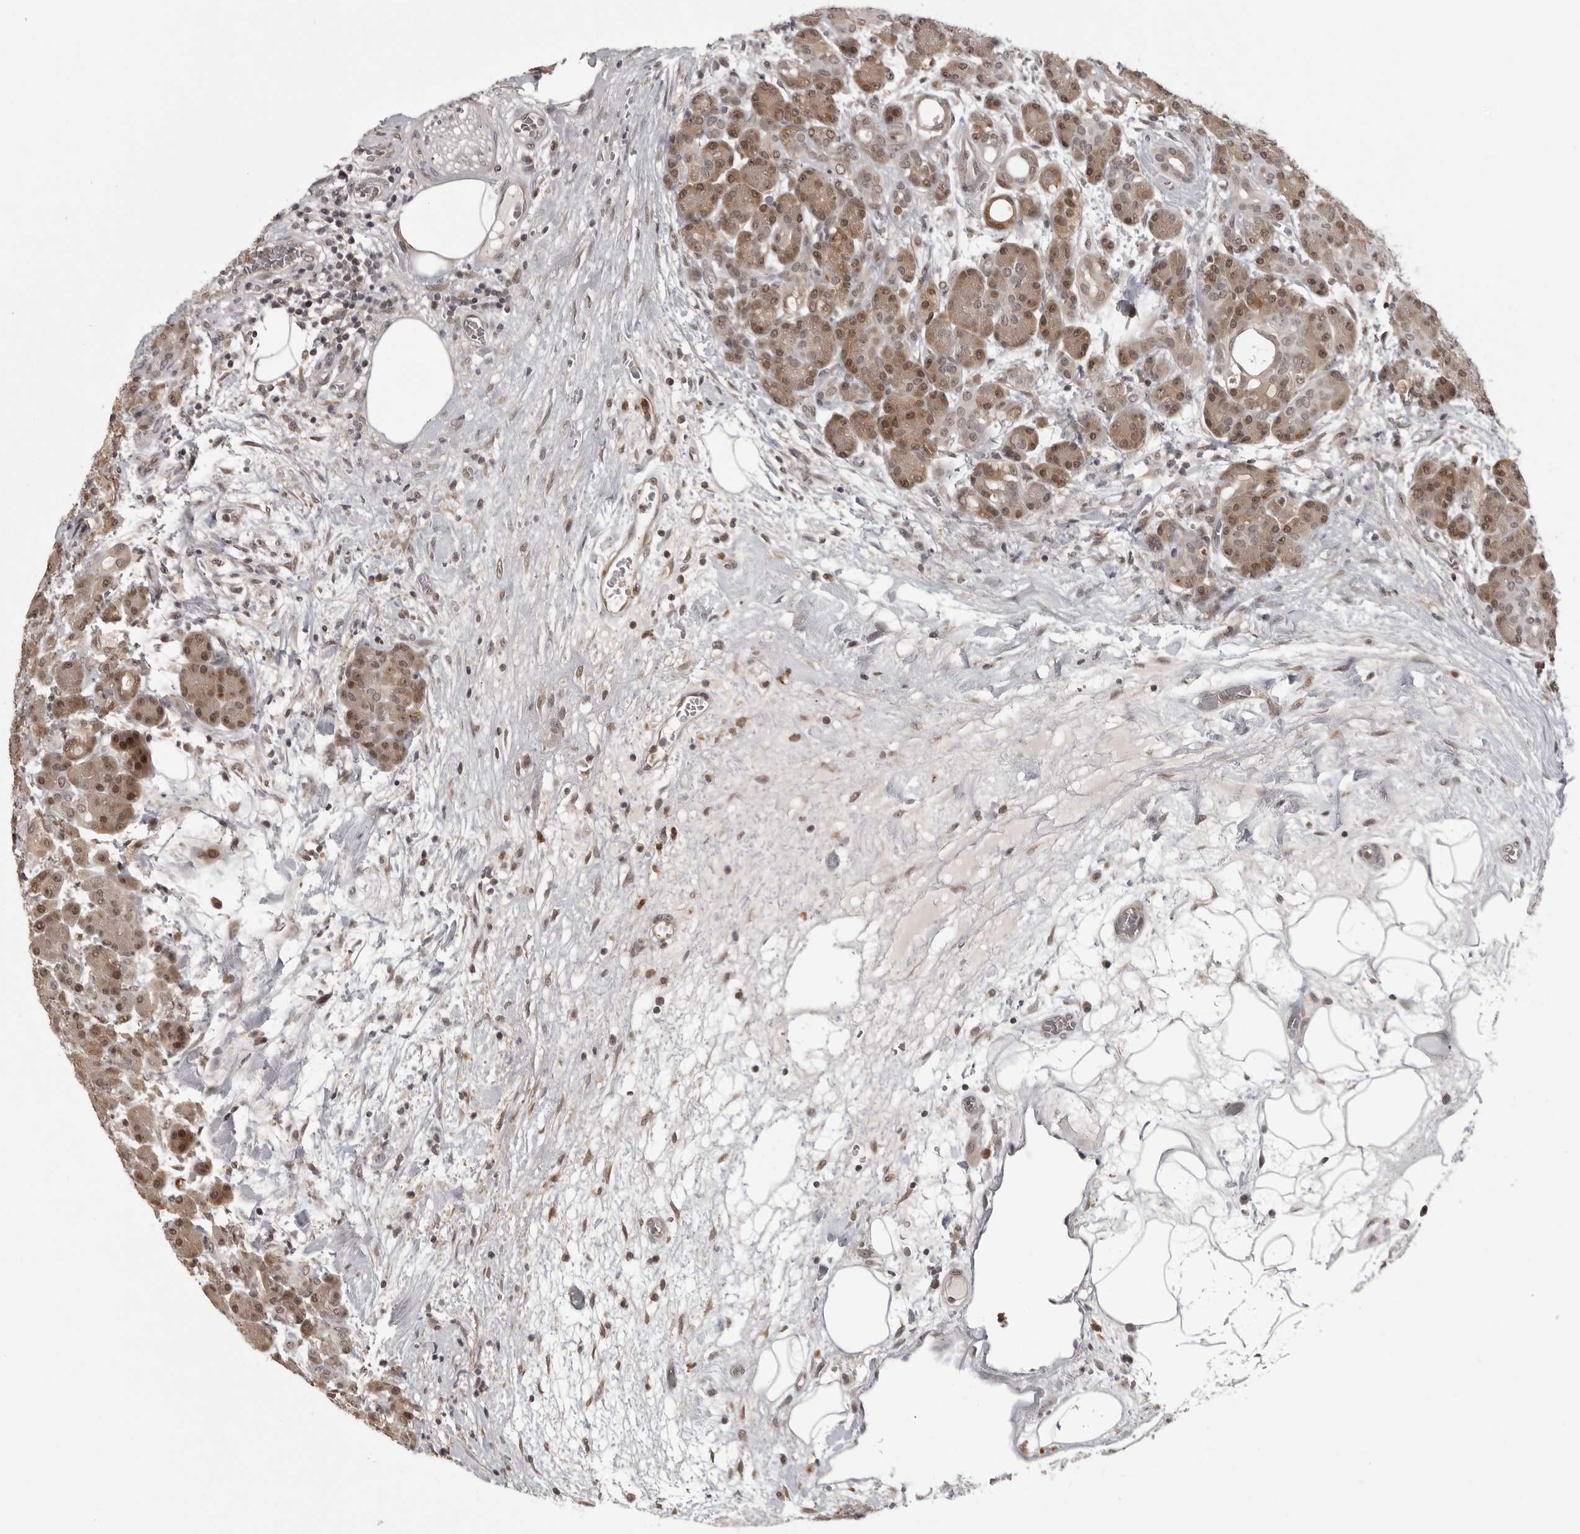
{"staining": {"intensity": "moderate", "quantity": ">75%", "location": "cytoplasmic/membranous,nuclear"}, "tissue": "pancreas", "cell_type": "Exocrine glandular cells", "image_type": "normal", "snomed": [{"axis": "morphology", "description": "Normal tissue, NOS"}, {"axis": "topography", "description": "Pancreas"}], "caption": "This is an image of immunohistochemistry staining of normal pancreas, which shows moderate expression in the cytoplasmic/membranous,nuclear of exocrine glandular cells.", "gene": "PEG3", "patient": {"sex": "male", "age": 63}}